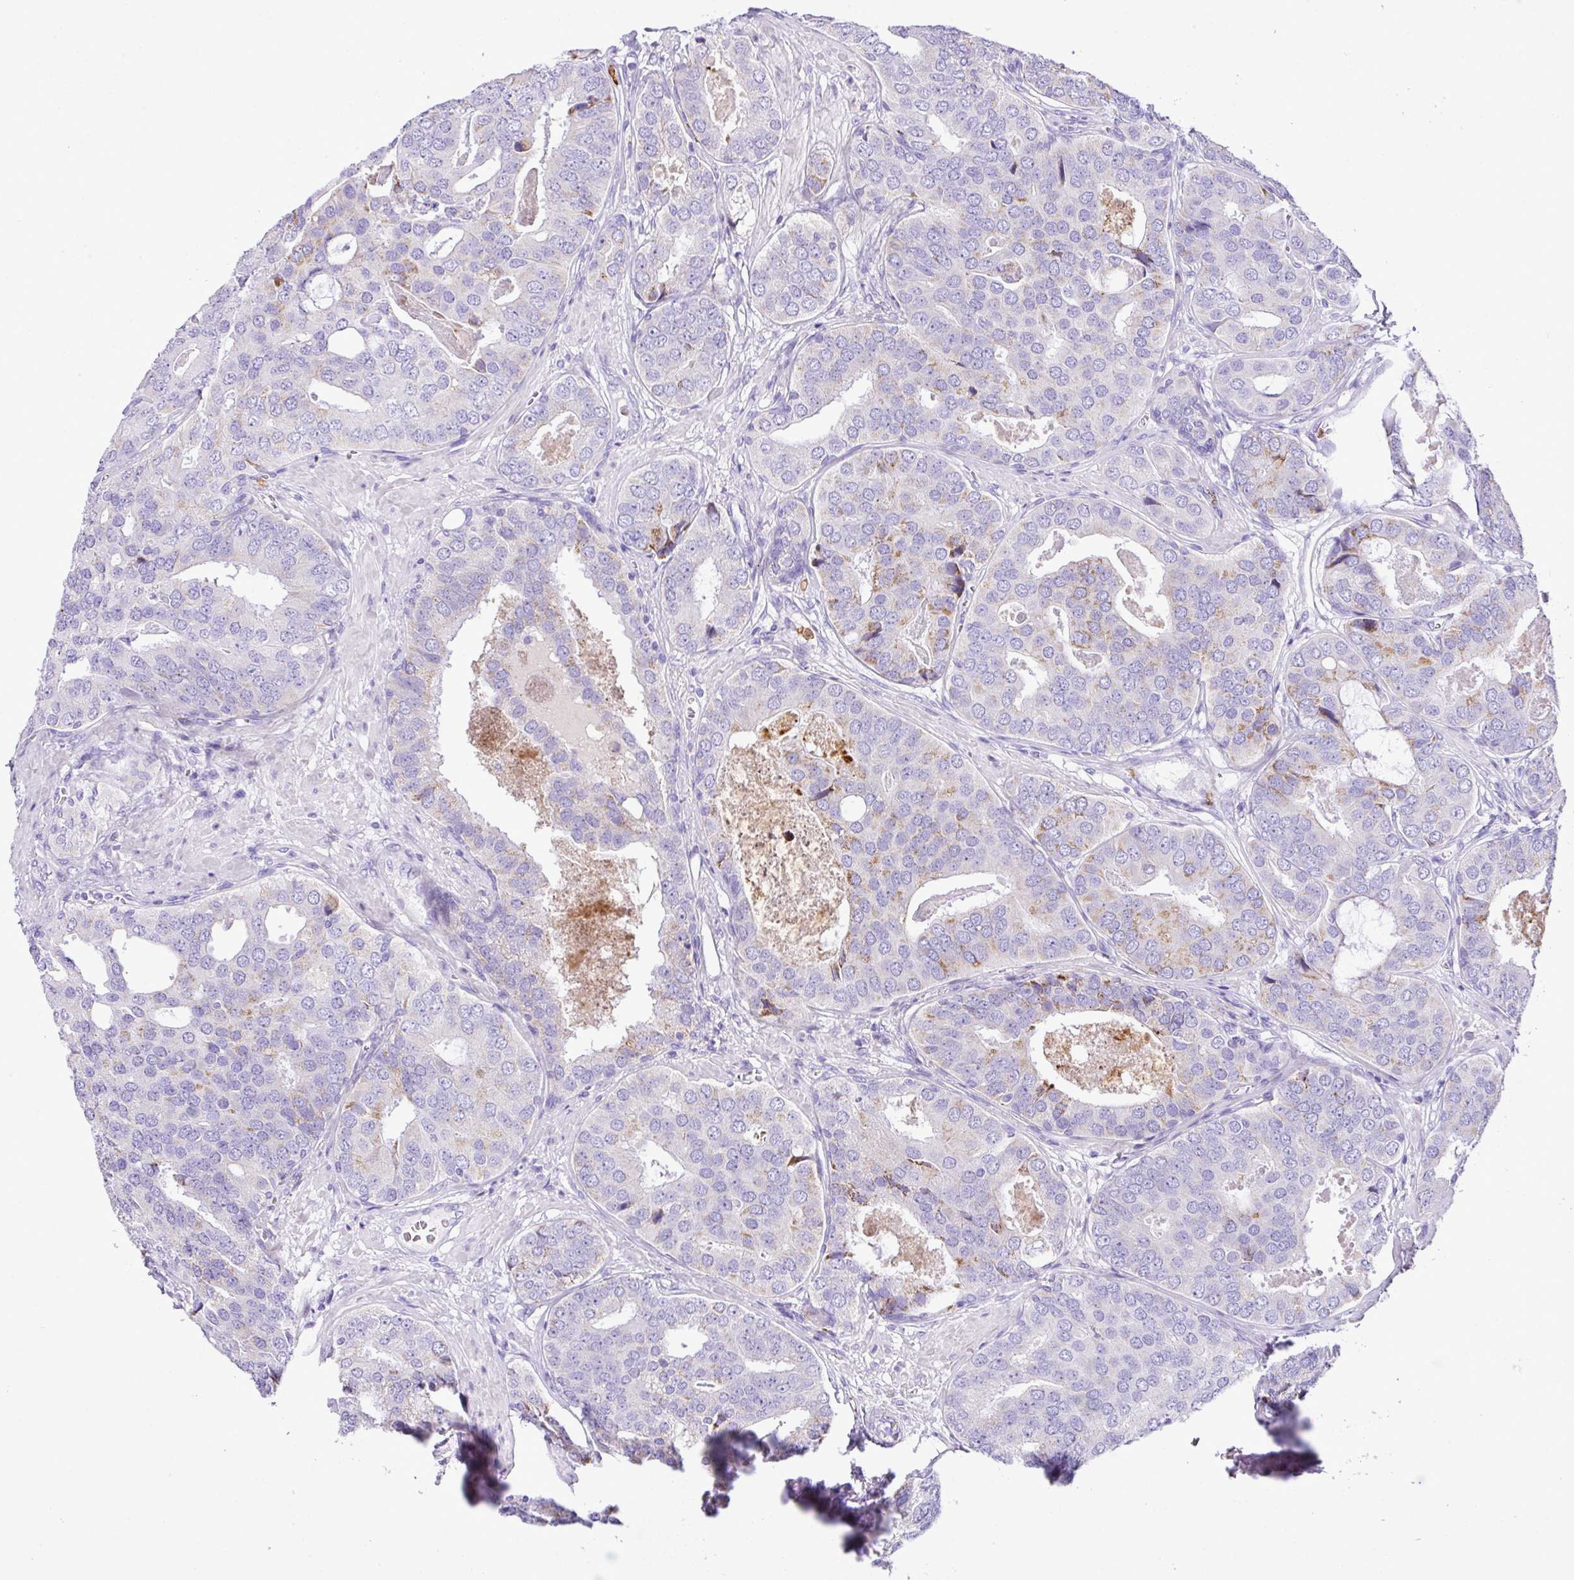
{"staining": {"intensity": "weak", "quantity": "<25%", "location": "cytoplasmic/membranous"}, "tissue": "prostate cancer", "cell_type": "Tumor cells", "image_type": "cancer", "snomed": [{"axis": "morphology", "description": "Adenocarcinoma, High grade"}, {"axis": "topography", "description": "Prostate"}], "caption": "Human prostate cancer stained for a protein using IHC displays no positivity in tumor cells.", "gene": "RCAN2", "patient": {"sex": "male", "age": 71}}